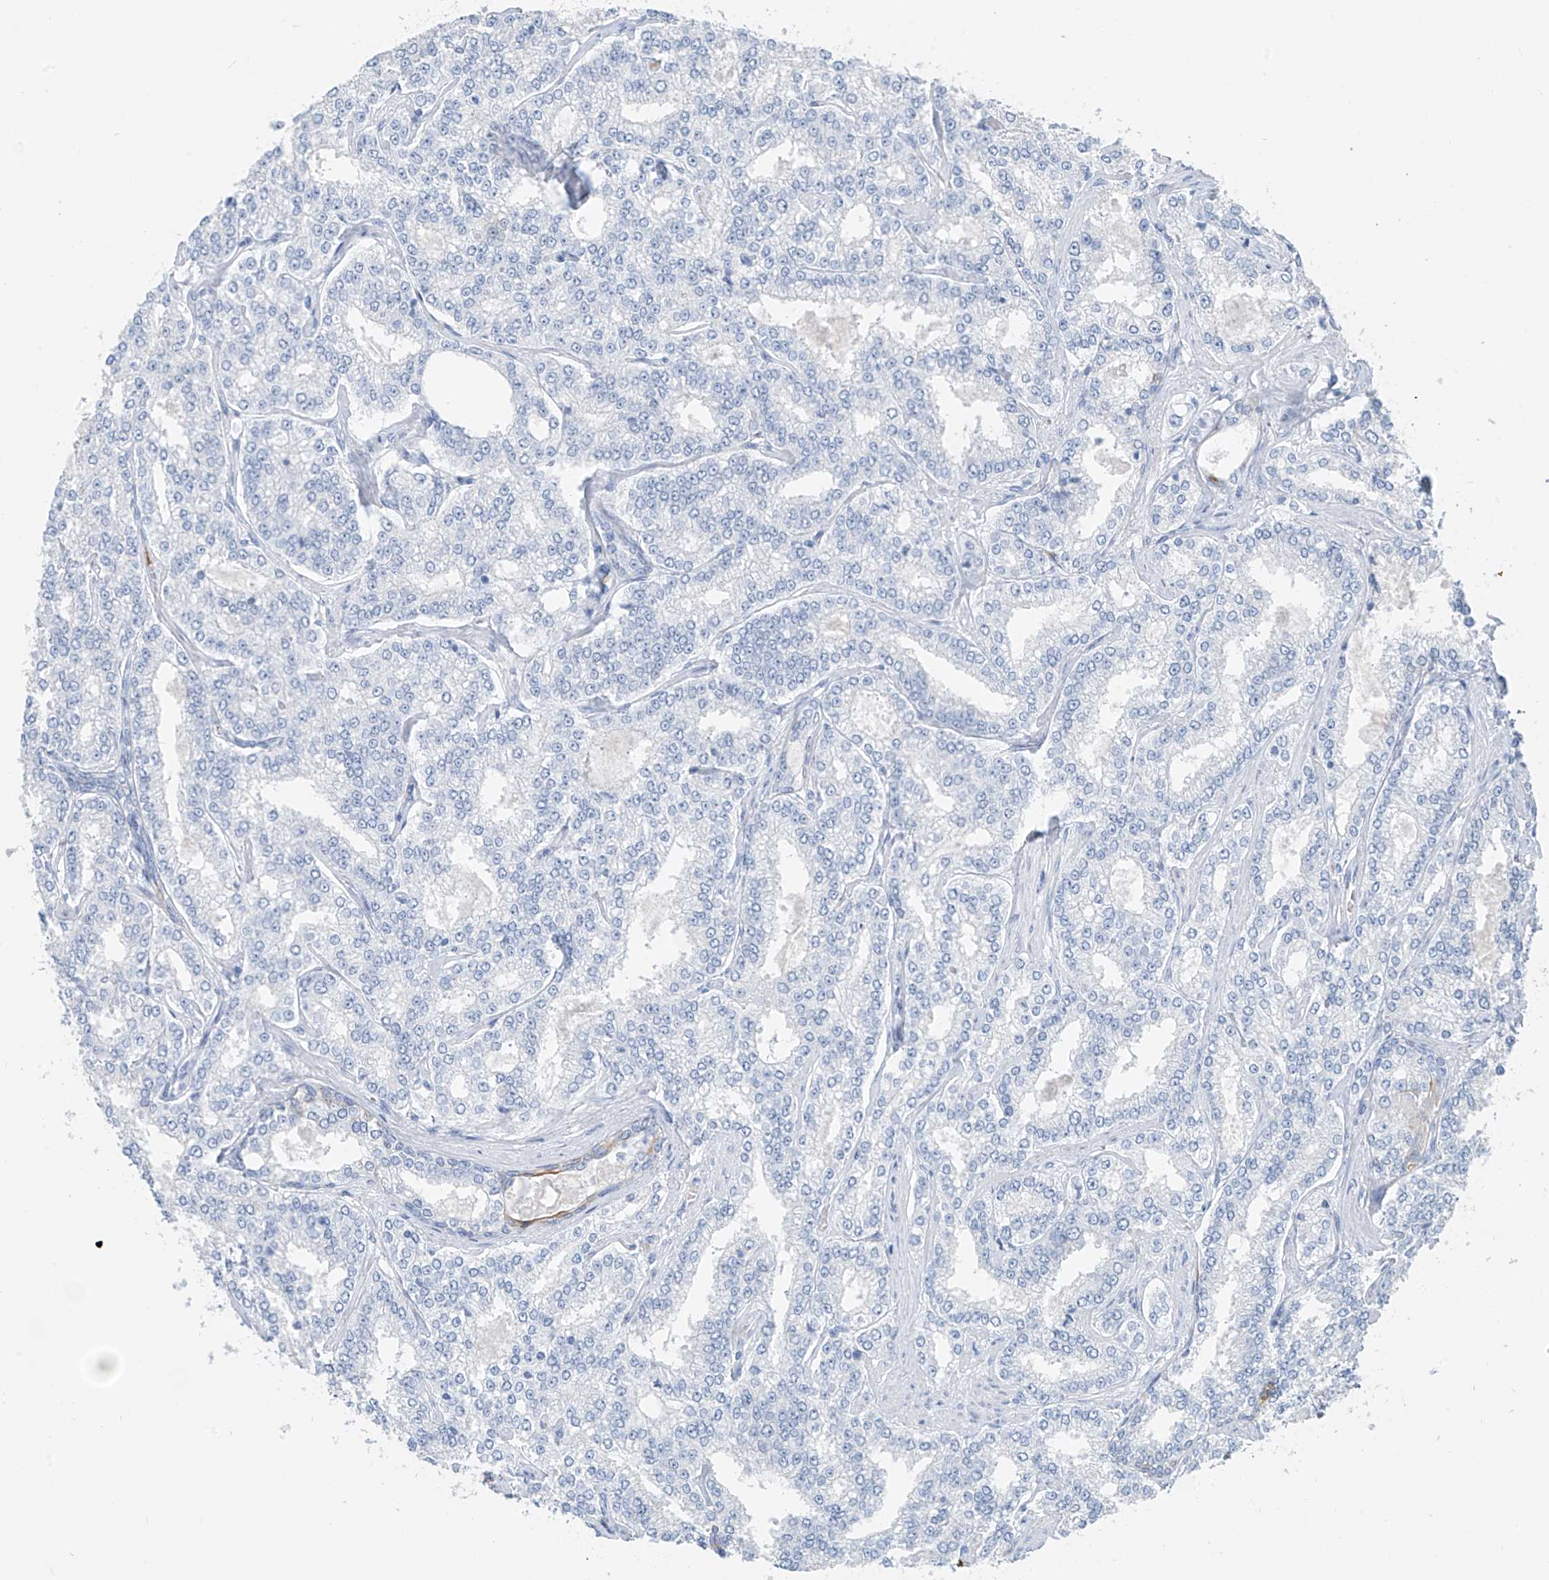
{"staining": {"intensity": "negative", "quantity": "none", "location": "none"}, "tissue": "prostate cancer", "cell_type": "Tumor cells", "image_type": "cancer", "snomed": [{"axis": "morphology", "description": "Normal tissue, NOS"}, {"axis": "morphology", "description": "Adenocarcinoma, High grade"}, {"axis": "topography", "description": "Prostate"}], "caption": "Immunohistochemistry histopathology image of neoplastic tissue: human prostate high-grade adenocarcinoma stained with DAB (3,3'-diaminobenzidine) demonstrates no significant protein positivity in tumor cells.", "gene": "PAFAH1B3", "patient": {"sex": "male", "age": 83}}